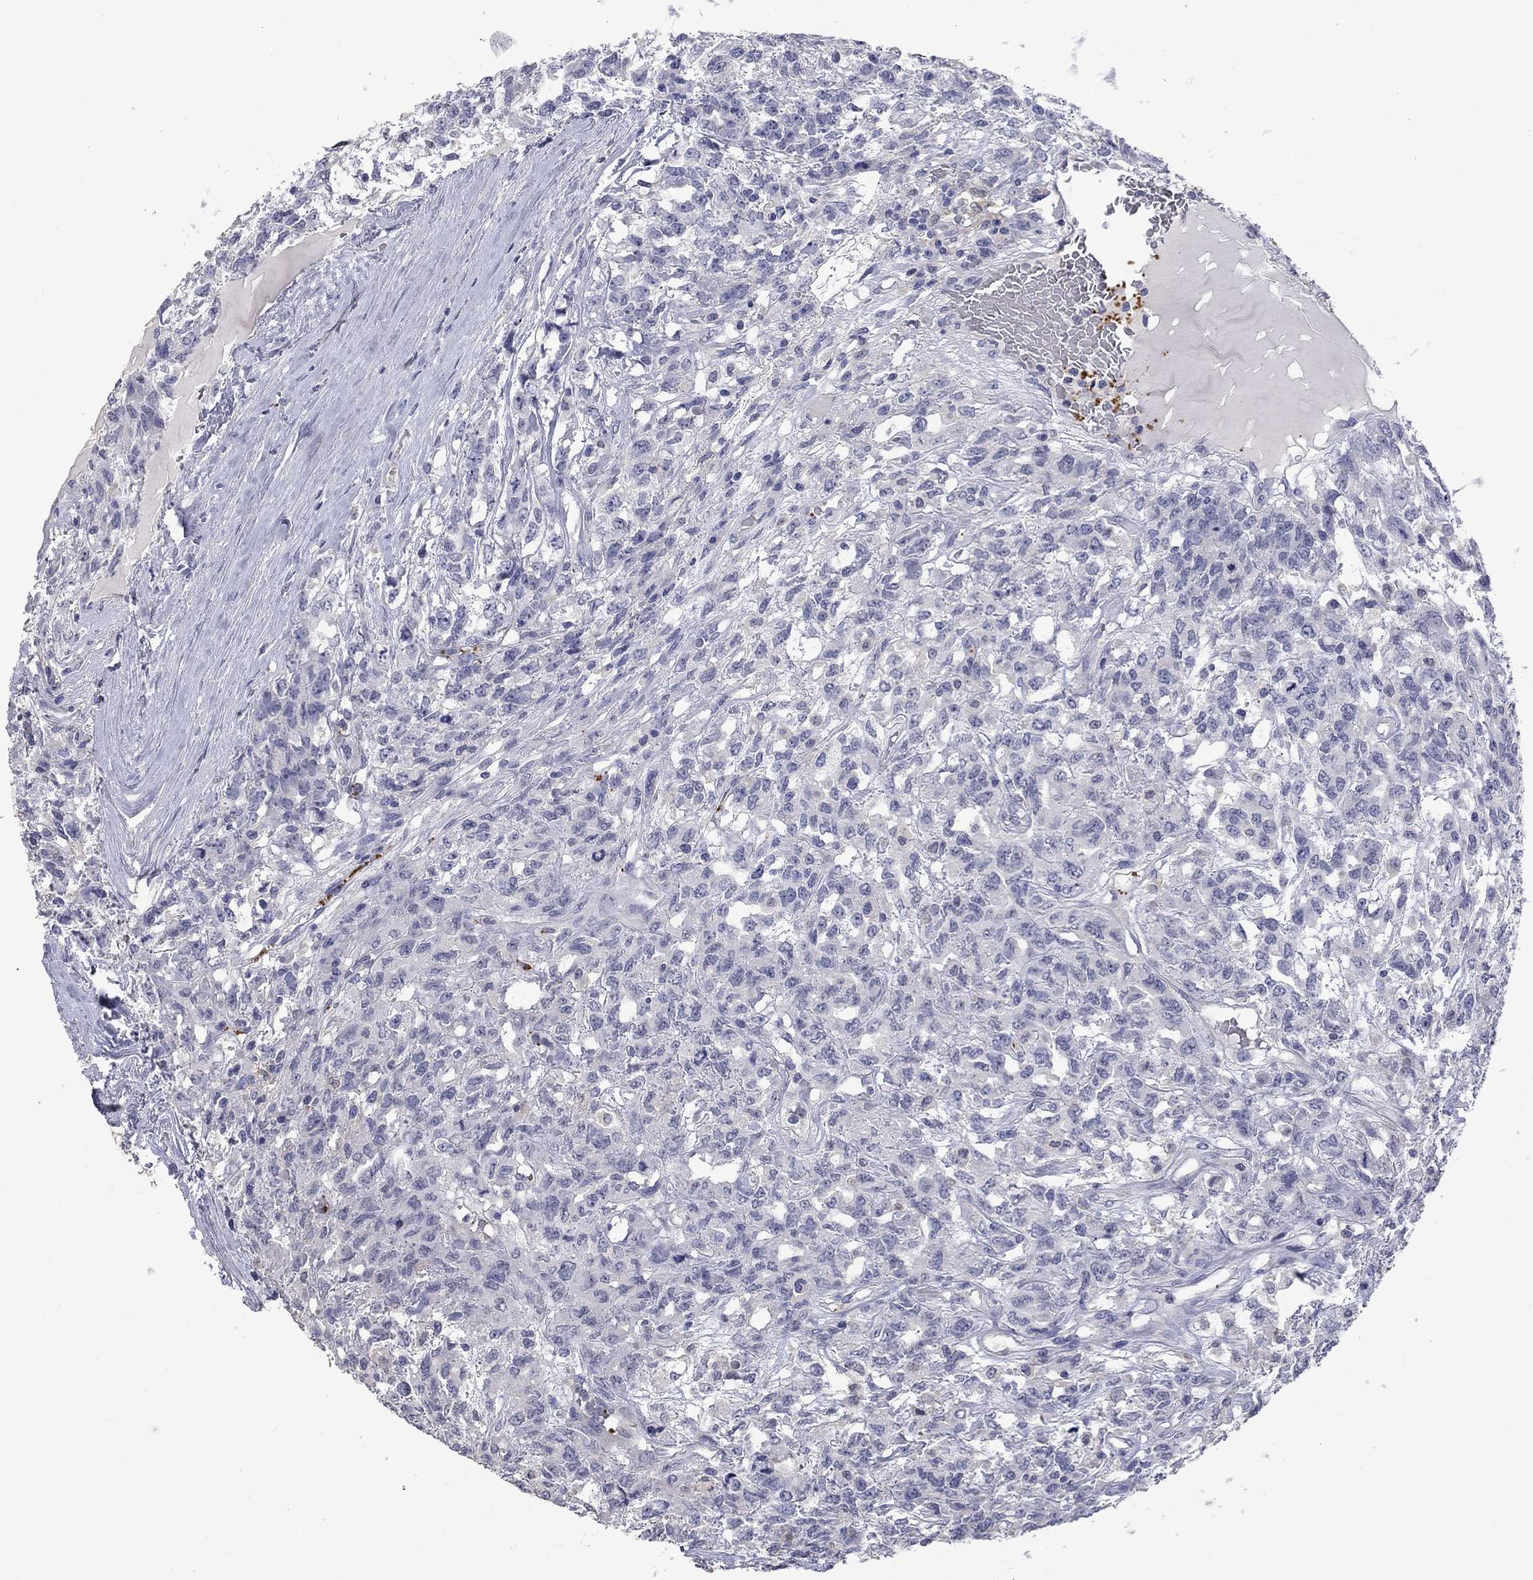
{"staining": {"intensity": "negative", "quantity": "none", "location": "none"}, "tissue": "testis cancer", "cell_type": "Tumor cells", "image_type": "cancer", "snomed": [{"axis": "morphology", "description": "Seminoma, NOS"}, {"axis": "topography", "description": "Testis"}], "caption": "An immunohistochemistry (IHC) micrograph of testis seminoma is shown. There is no staining in tumor cells of testis seminoma. Nuclei are stained in blue.", "gene": "PLEK", "patient": {"sex": "male", "age": 52}}